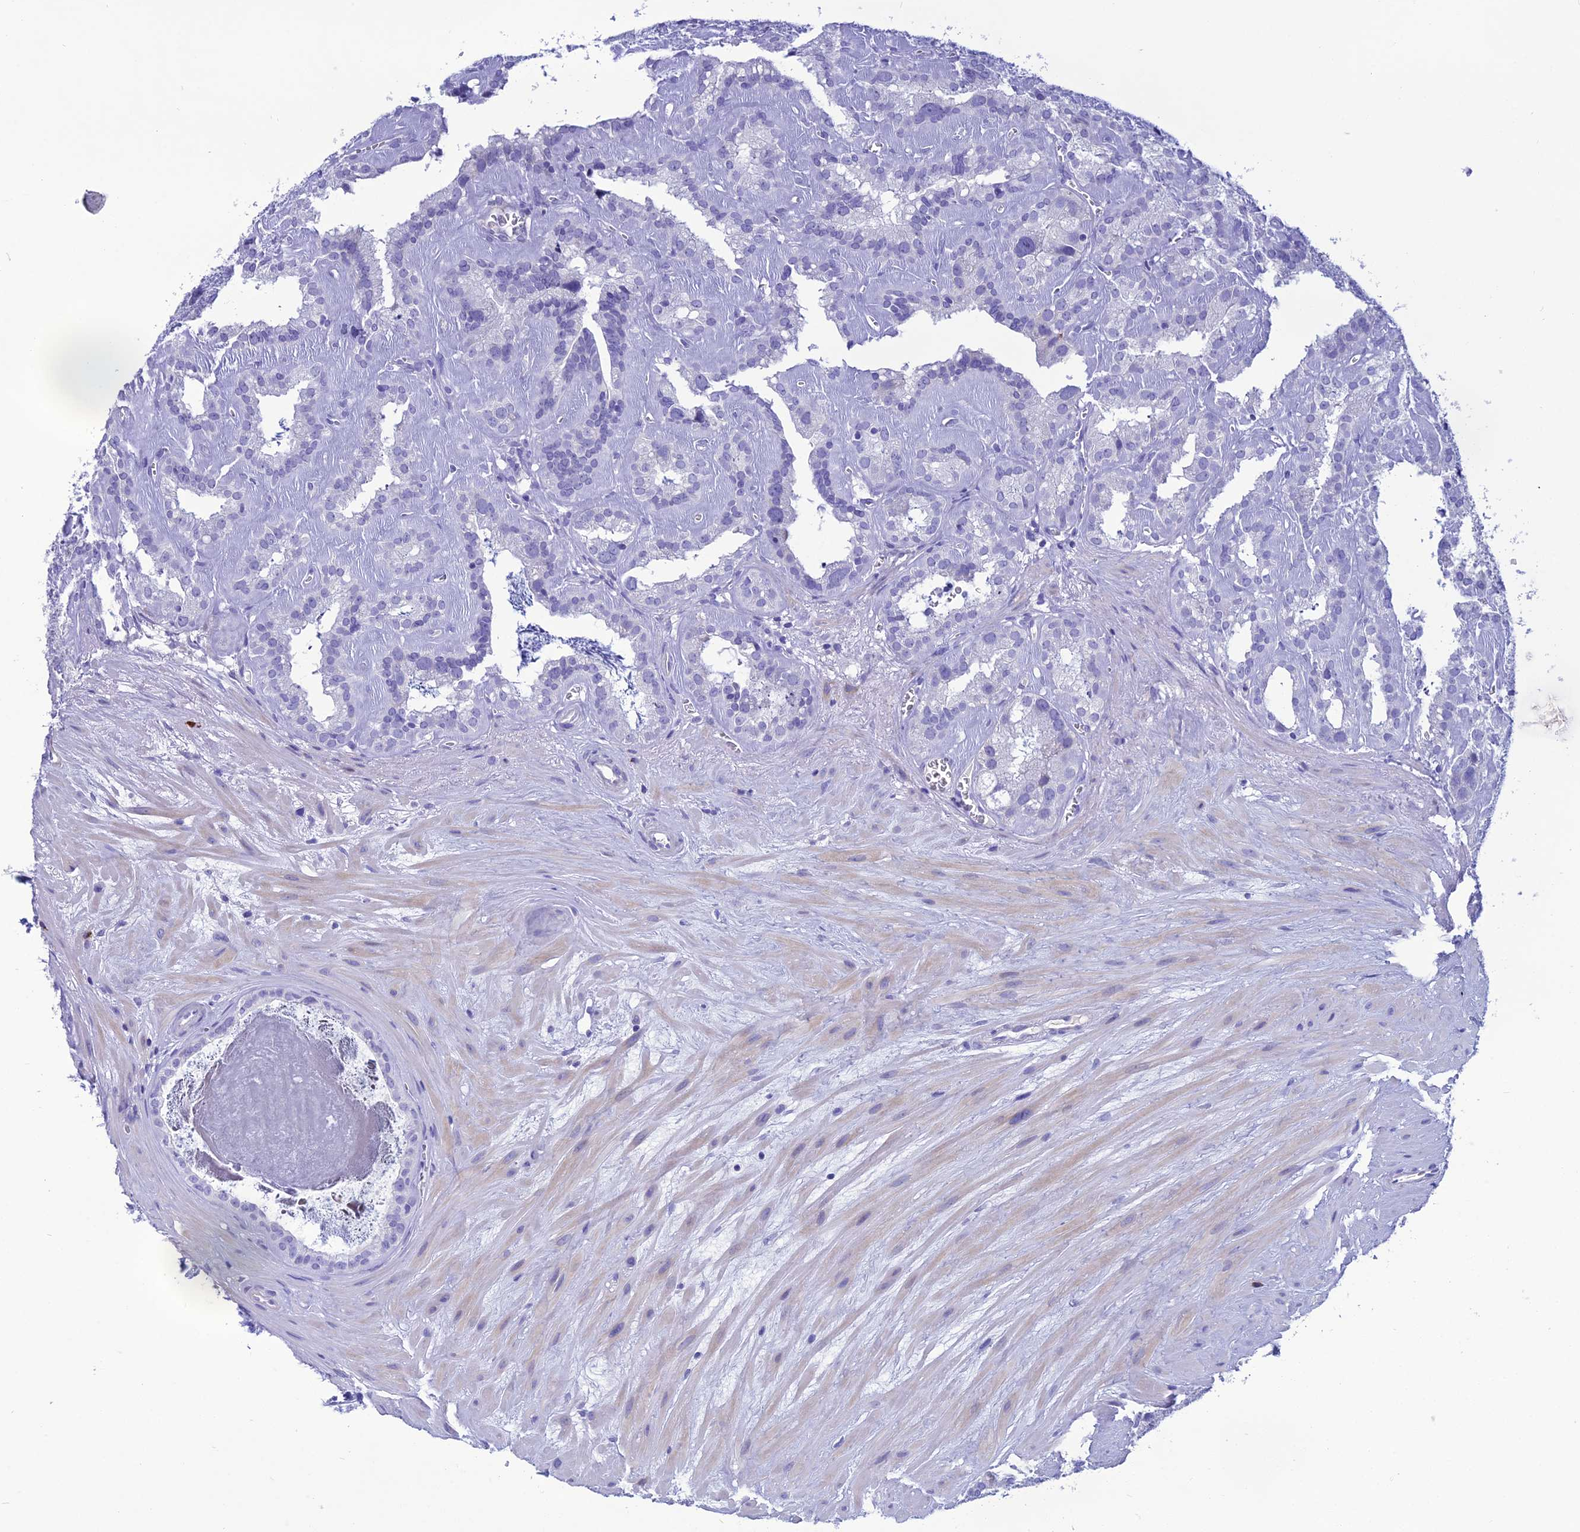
{"staining": {"intensity": "negative", "quantity": "none", "location": "none"}, "tissue": "seminal vesicle", "cell_type": "Glandular cells", "image_type": "normal", "snomed": [{"axis": "morphology", "description": "Normal tissue, NOS"}, {"axis": "topography", "description": "Prostate"}, {"axis": "topography", "description": "Seminal veicle"}], "caption": "High power microscopy histopathology image of an IHC image of unremarkable seminal vesicle, revealing no significant expression in glandular cells. The staining is performed using DAB (3,3'-diaminobenzidine) brown chromogen with nuclei counter-stained in using hematoxylin.", "gene": "OR56B1", "patient": {"sex": "male", "age": 59}}